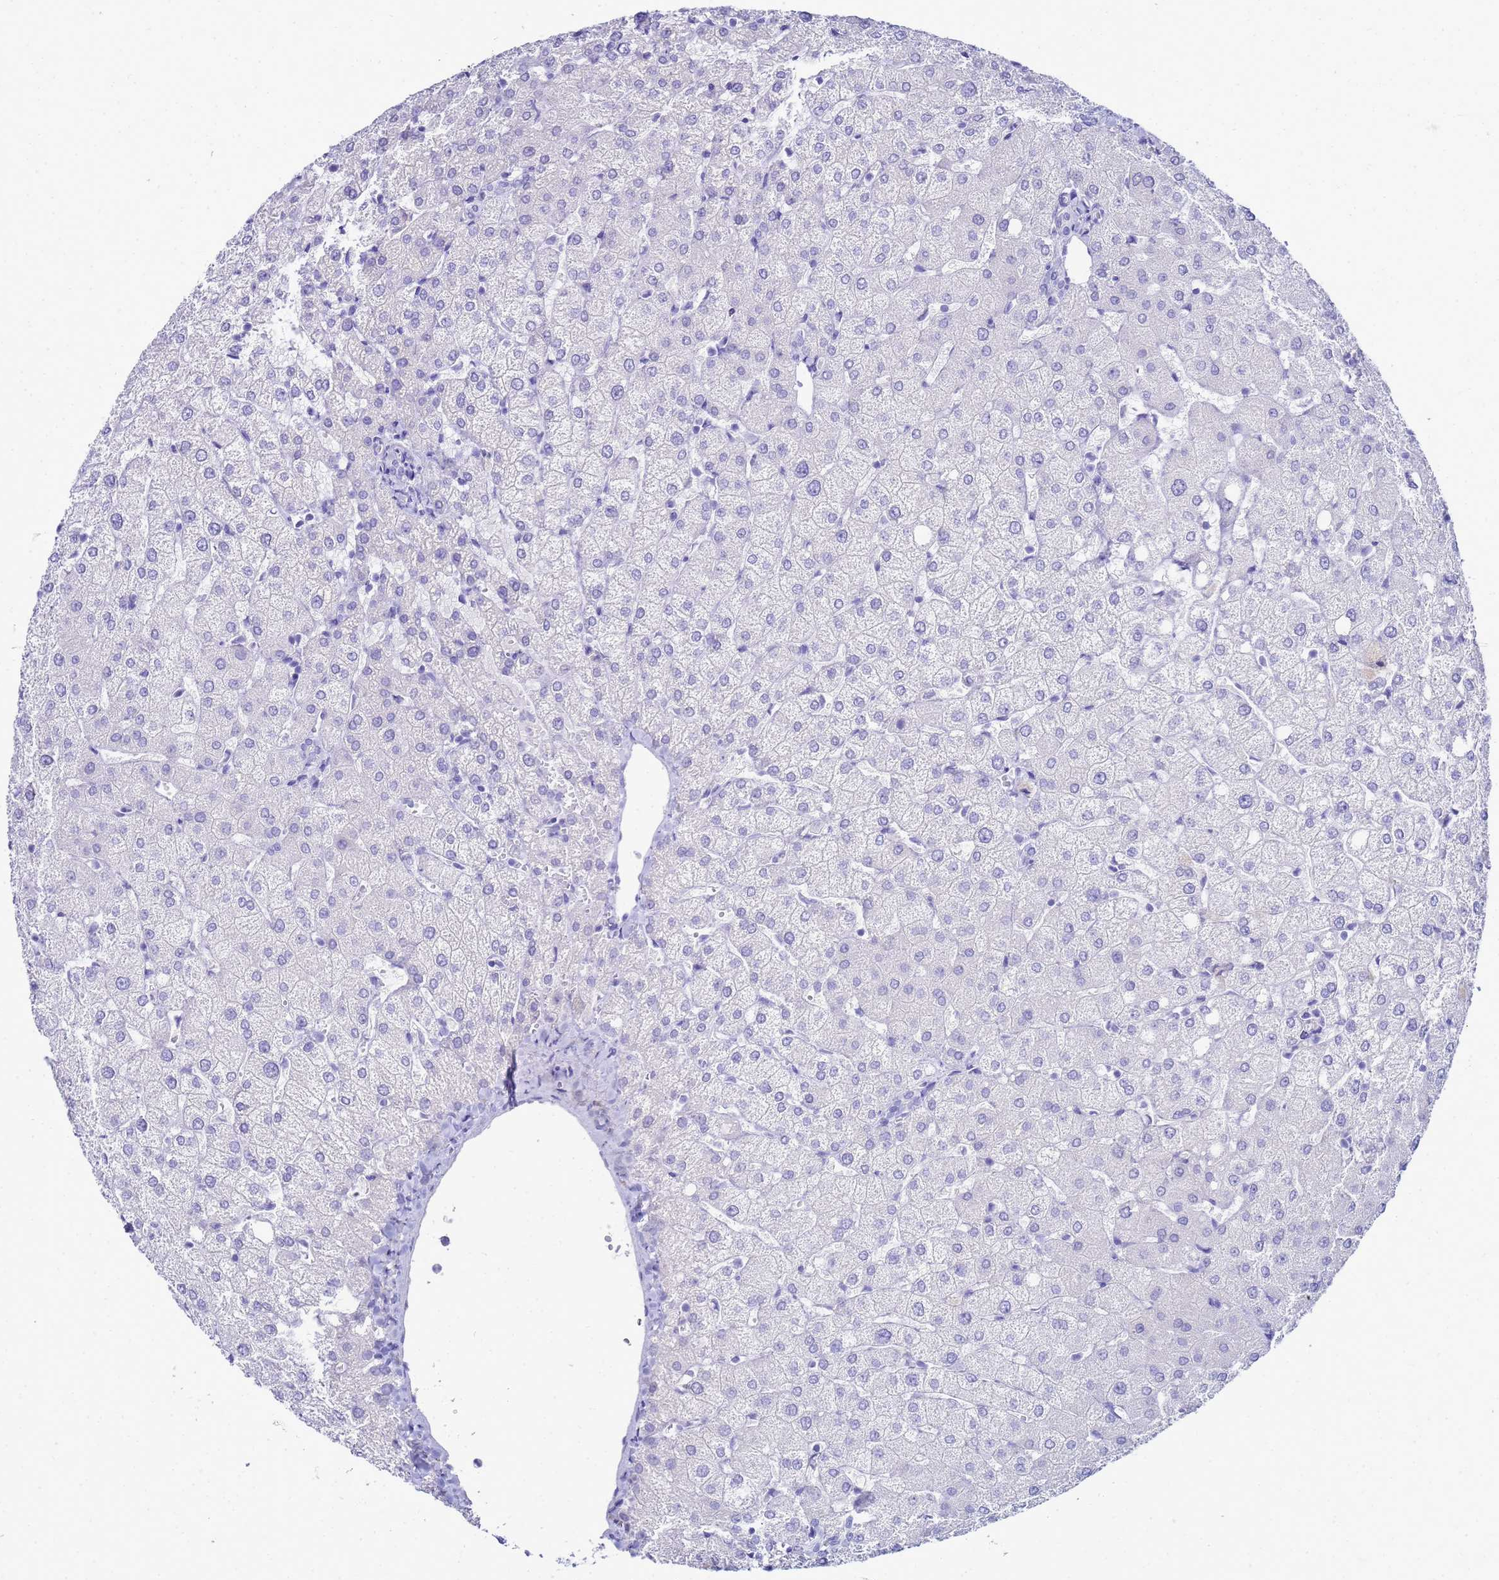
{"staining": {"intensity": "negative", "quantity": "none", "location": "none"}, "tissue": "liver", "cell_type": "Cholangiocytes", "image_type": "normal", "snomed": [{"axis": "morphology", "description": "Normal tissue, NOS"}, {"axis": "topography", "description": "Liver"}], "caption": "Micrograph shows no significant protein positivity in cholangiocytes of normal liver.", "gene": "CKB", "patient": {"sex": "female", "age": 54}}